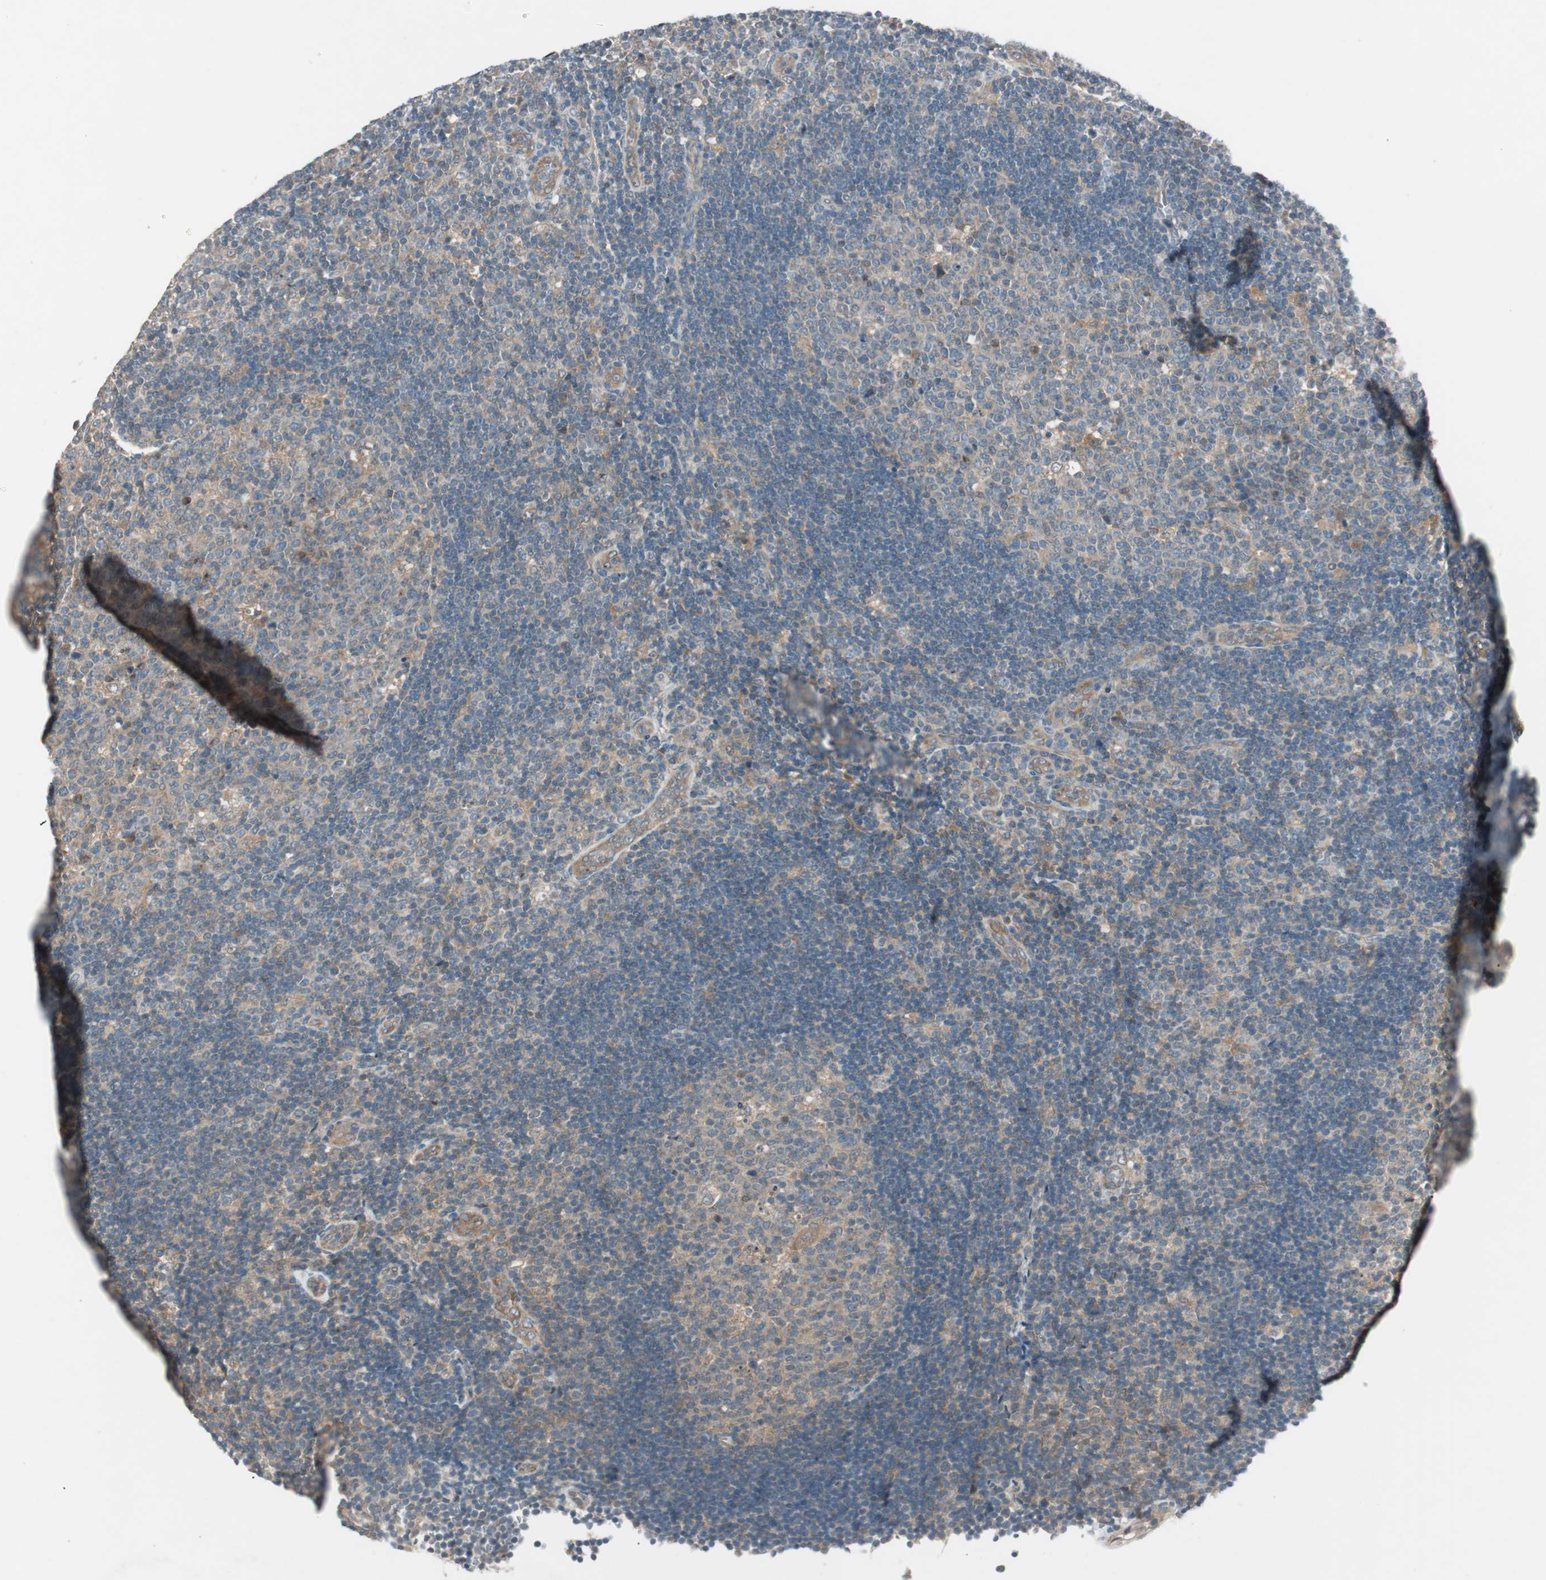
{"staining": {"intensity": "weak", "quantity": "25%-75%", "location": "cytoplasmic/membranous"}, "tissue": "lymph node", "cell_type": "Germinal center cells", "image_type": "normal", "snomed": [{"axis": "morphology", "description": "Normal tissue, NOS"}, {"axis": "topography", "description": "Lymph node"}, {"axis": "topography", "description": "Salivary gland"}], "caption": "This photomicrograph displays normal lymph node stained with IHC to label a protein in brown. The cytoplasmic/membranous of germinal center cells show weak positivity for the protein. Nuclei are counter-stained blue.", "gene": "NCLN", "patient": {"sex": "male", "age": 8}}